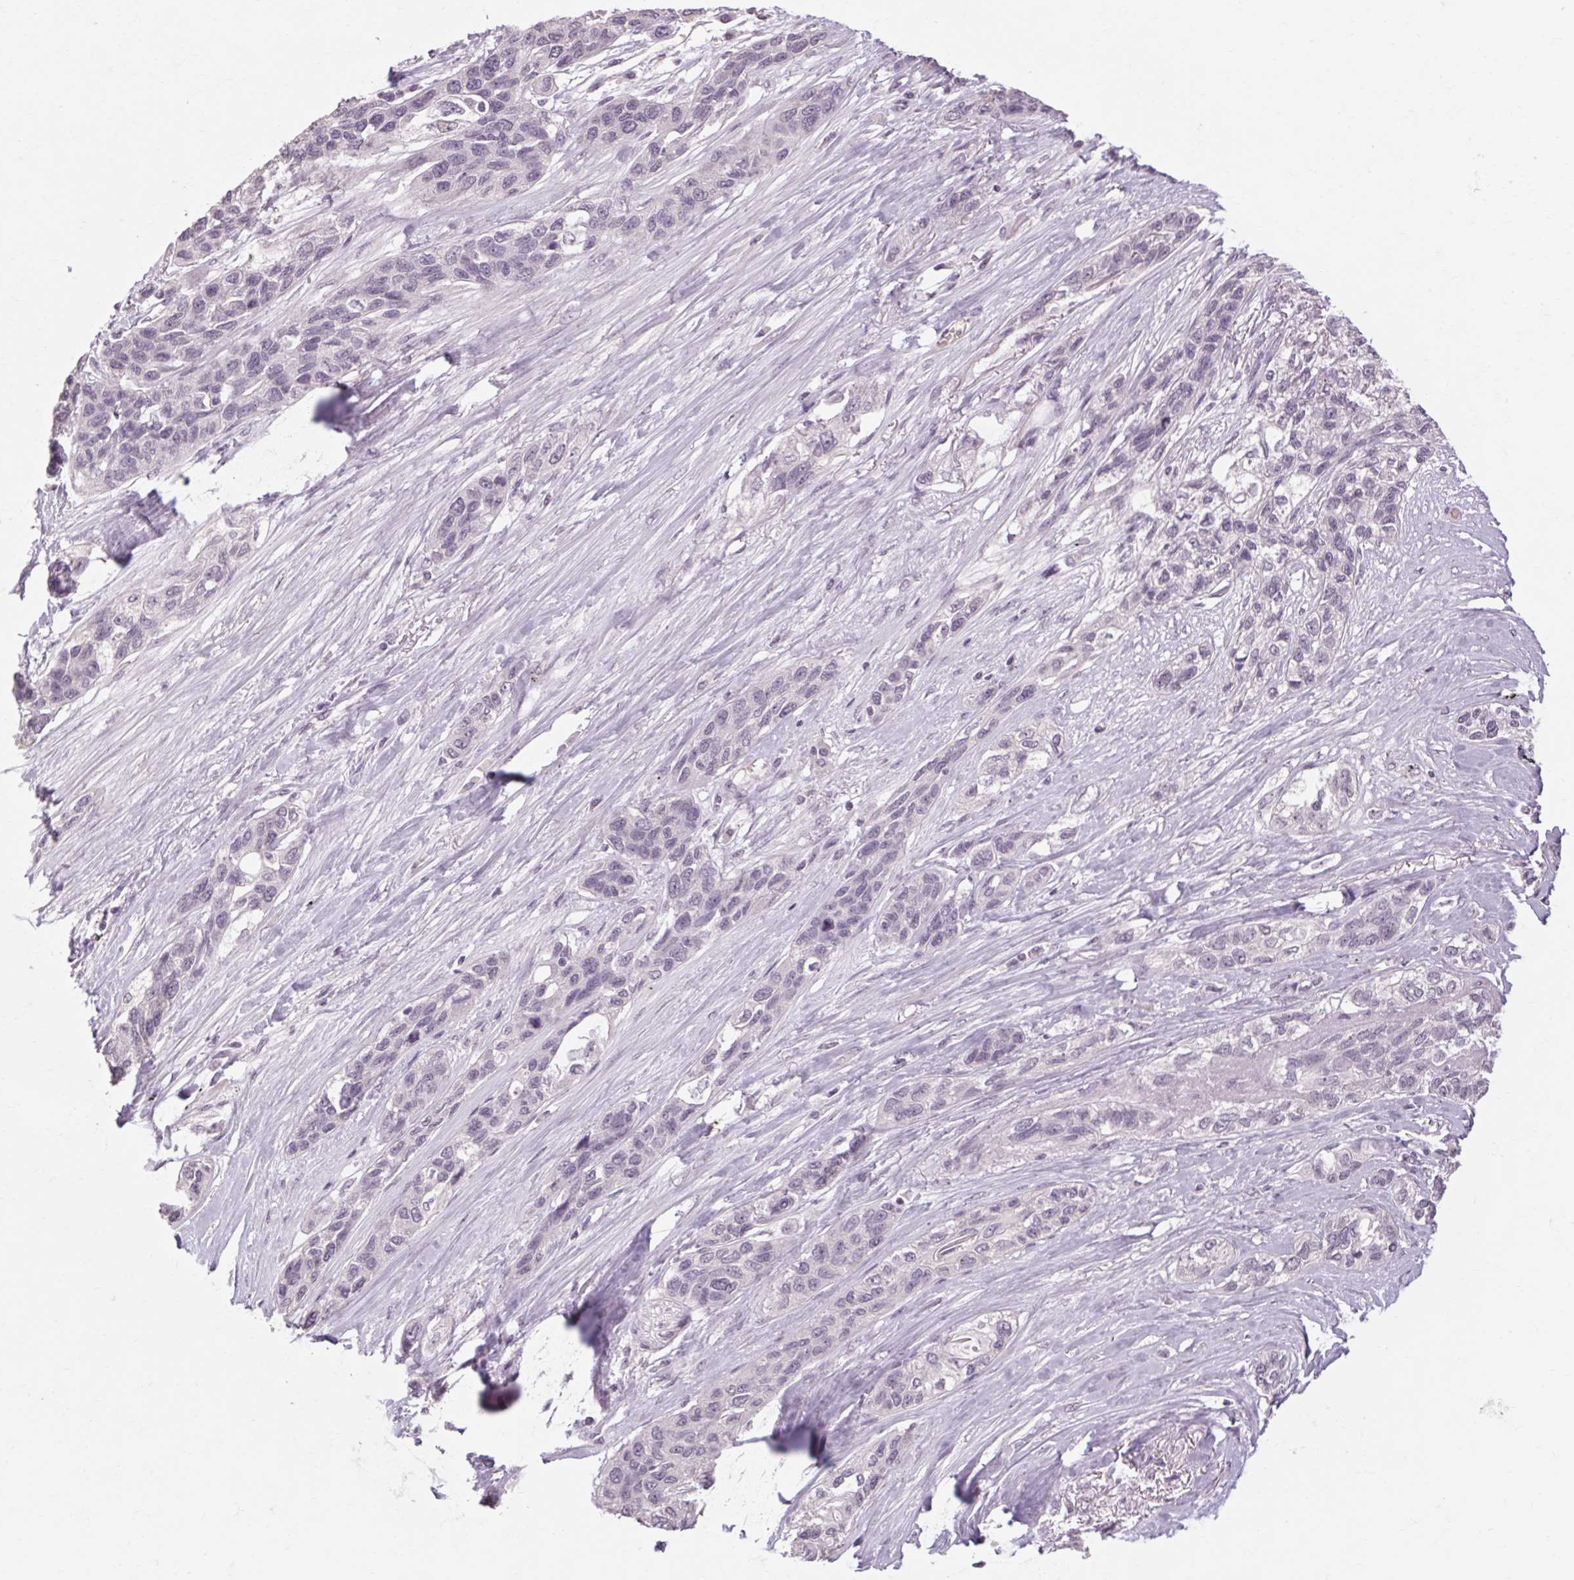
{"staining": {"intensity": "negative", "quantity": "none", "location": "none"}, "tissue": "lung cancer", "cell_type": "Tumor cells", "image_type": "cancer", "snomed": [{"axis": "morphology", "description": "Squamous cell carcinoma, NOS"}, {"axis": "topography", "description": "Lung"}], "caption": "DAB immunohistochemical staining of squamous cell carcinoma (lung) displays no significant staining in tumor cells.", "gene": "POMC", "patient": {"sex": "female", "age": 70}}